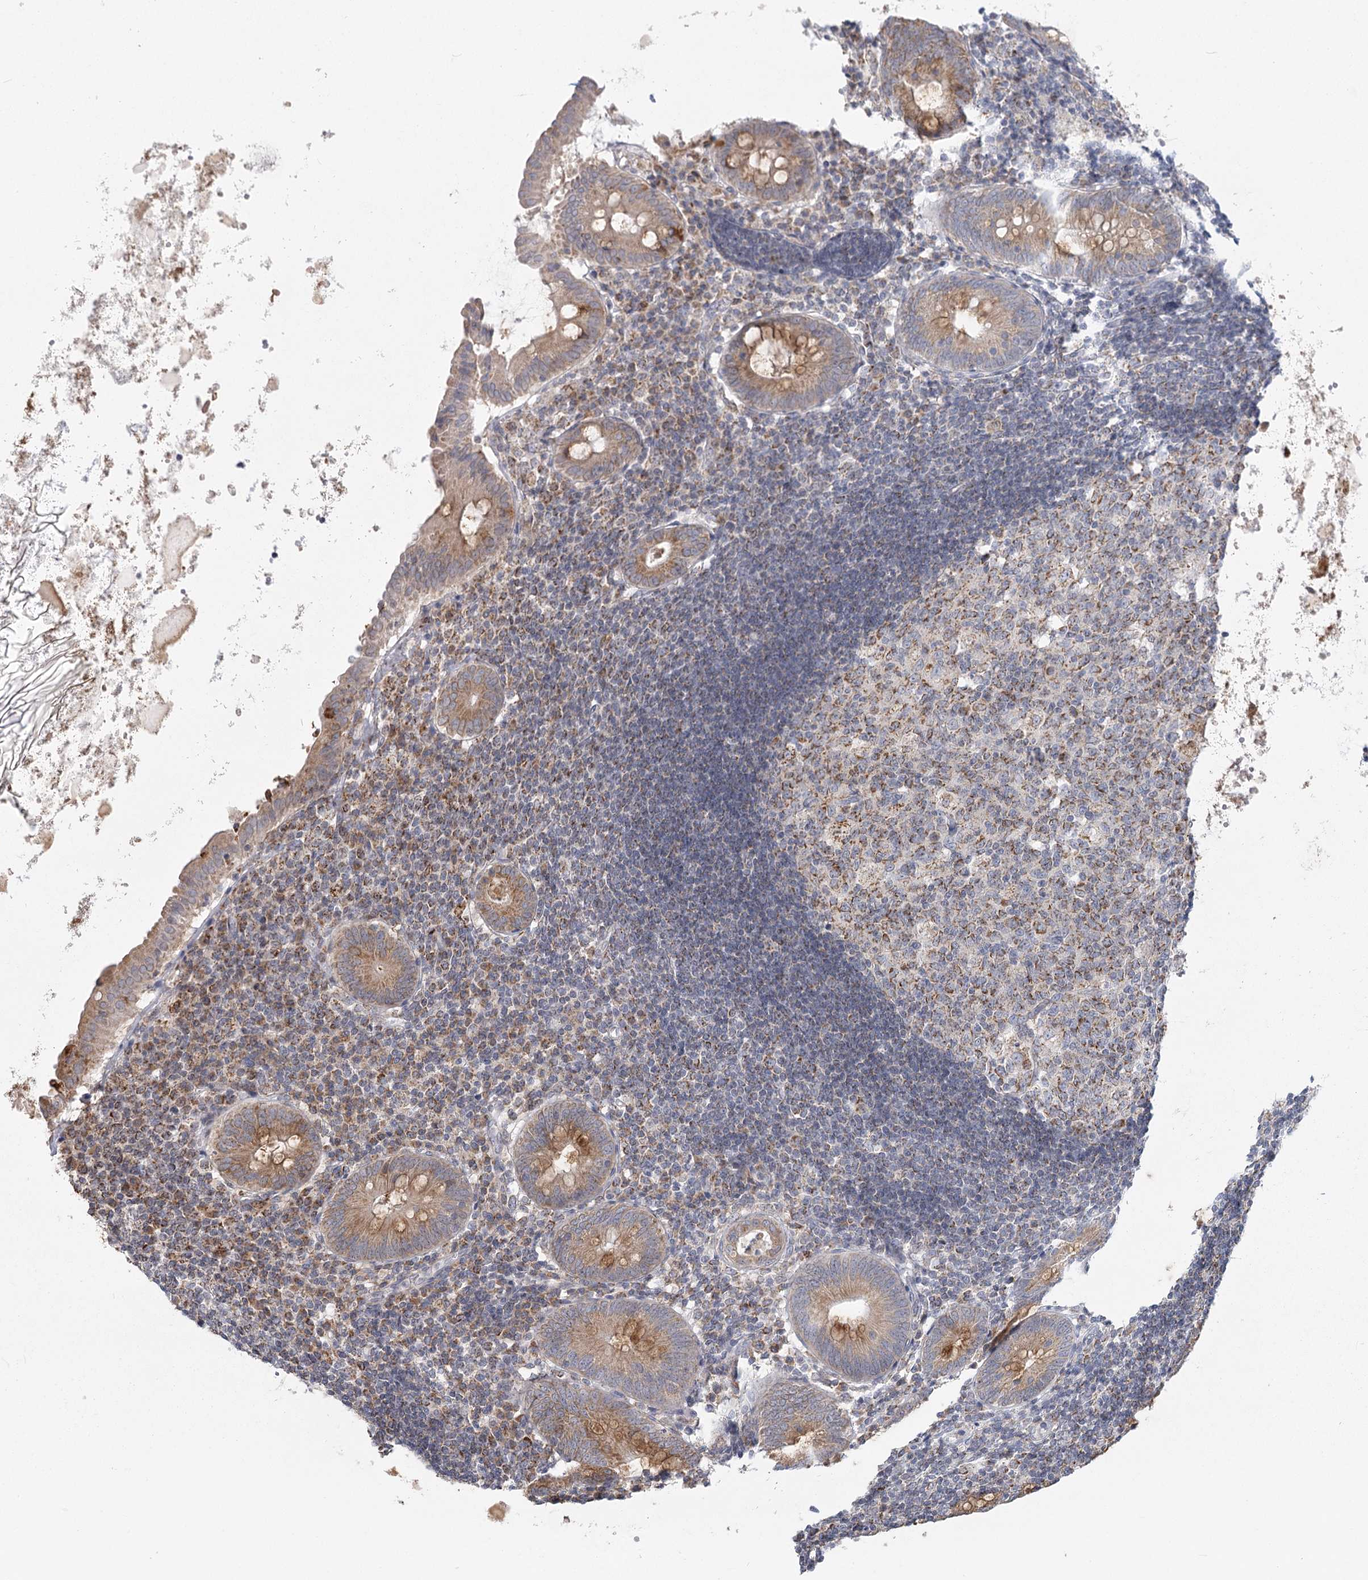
{"staining": {"intensity": "moderate", "quantity": ">75%", "location": "cytoplasmic/membranous"}, "tissue": "appendix", "cell_type": "Glandular cells", "image_type": "normal", "snomed": [{"axis": "morphology", "description": "Normal tissue, NOS"}, {"axis": "topography", "description": "Appendix"}], "caption": "A brown stain shows moderate cytoplasmic/membranous expression of a protein in glandular cells of unremarkable human appendix. The staining was performed using DAB to visualize the protein expression in brown, while the nuclei were stained in blue with hematoxylin (Magnification: 20x).", "gene": "LACTB", "patient": {"sex": "female", "age": 54}}